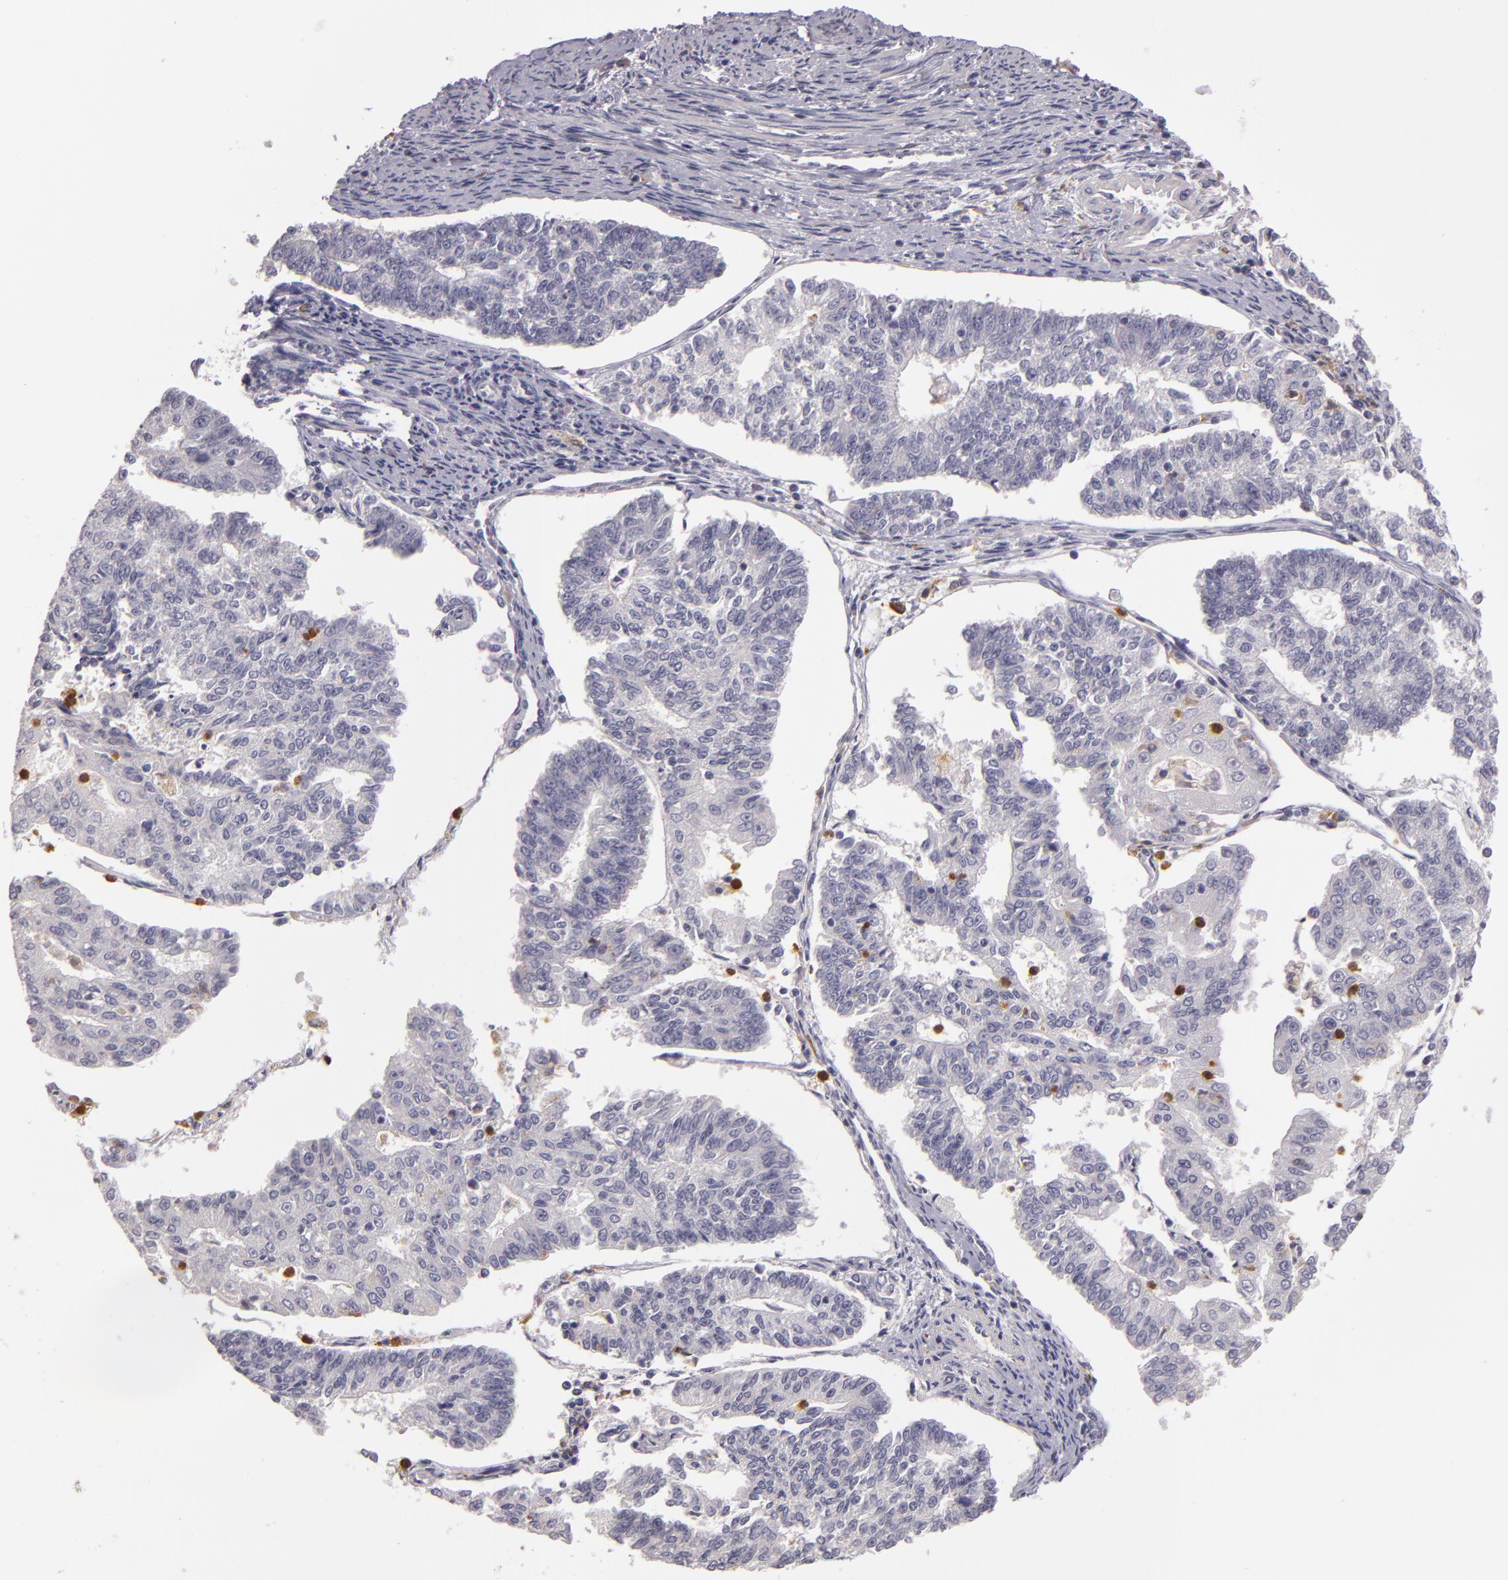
{"staining": {"intensity": "negative", "quantity": "none", "location": "none"}, "tissue": "endometrial cancer", "cell_type": "Tumor cells", "image_type": "cancer", "snomed": [{"axis": "morphology", "description": "Adenocarcinoma, NOS"}, {"axis": "topography", "description": "Endometrium"}], "caption": "Protein analysis of adenocarcinoma (endometrial) shows no significant staining in tumor cells. The staining was performed using DAB (3,3'-diaminobenzidine) to visualize the protein expression in brown, while the nuclei were stained in blue with hematoxylin (Magnification: 20x).", "gene": "TLR8", "patient": {"sex": "female", "age": 56}}